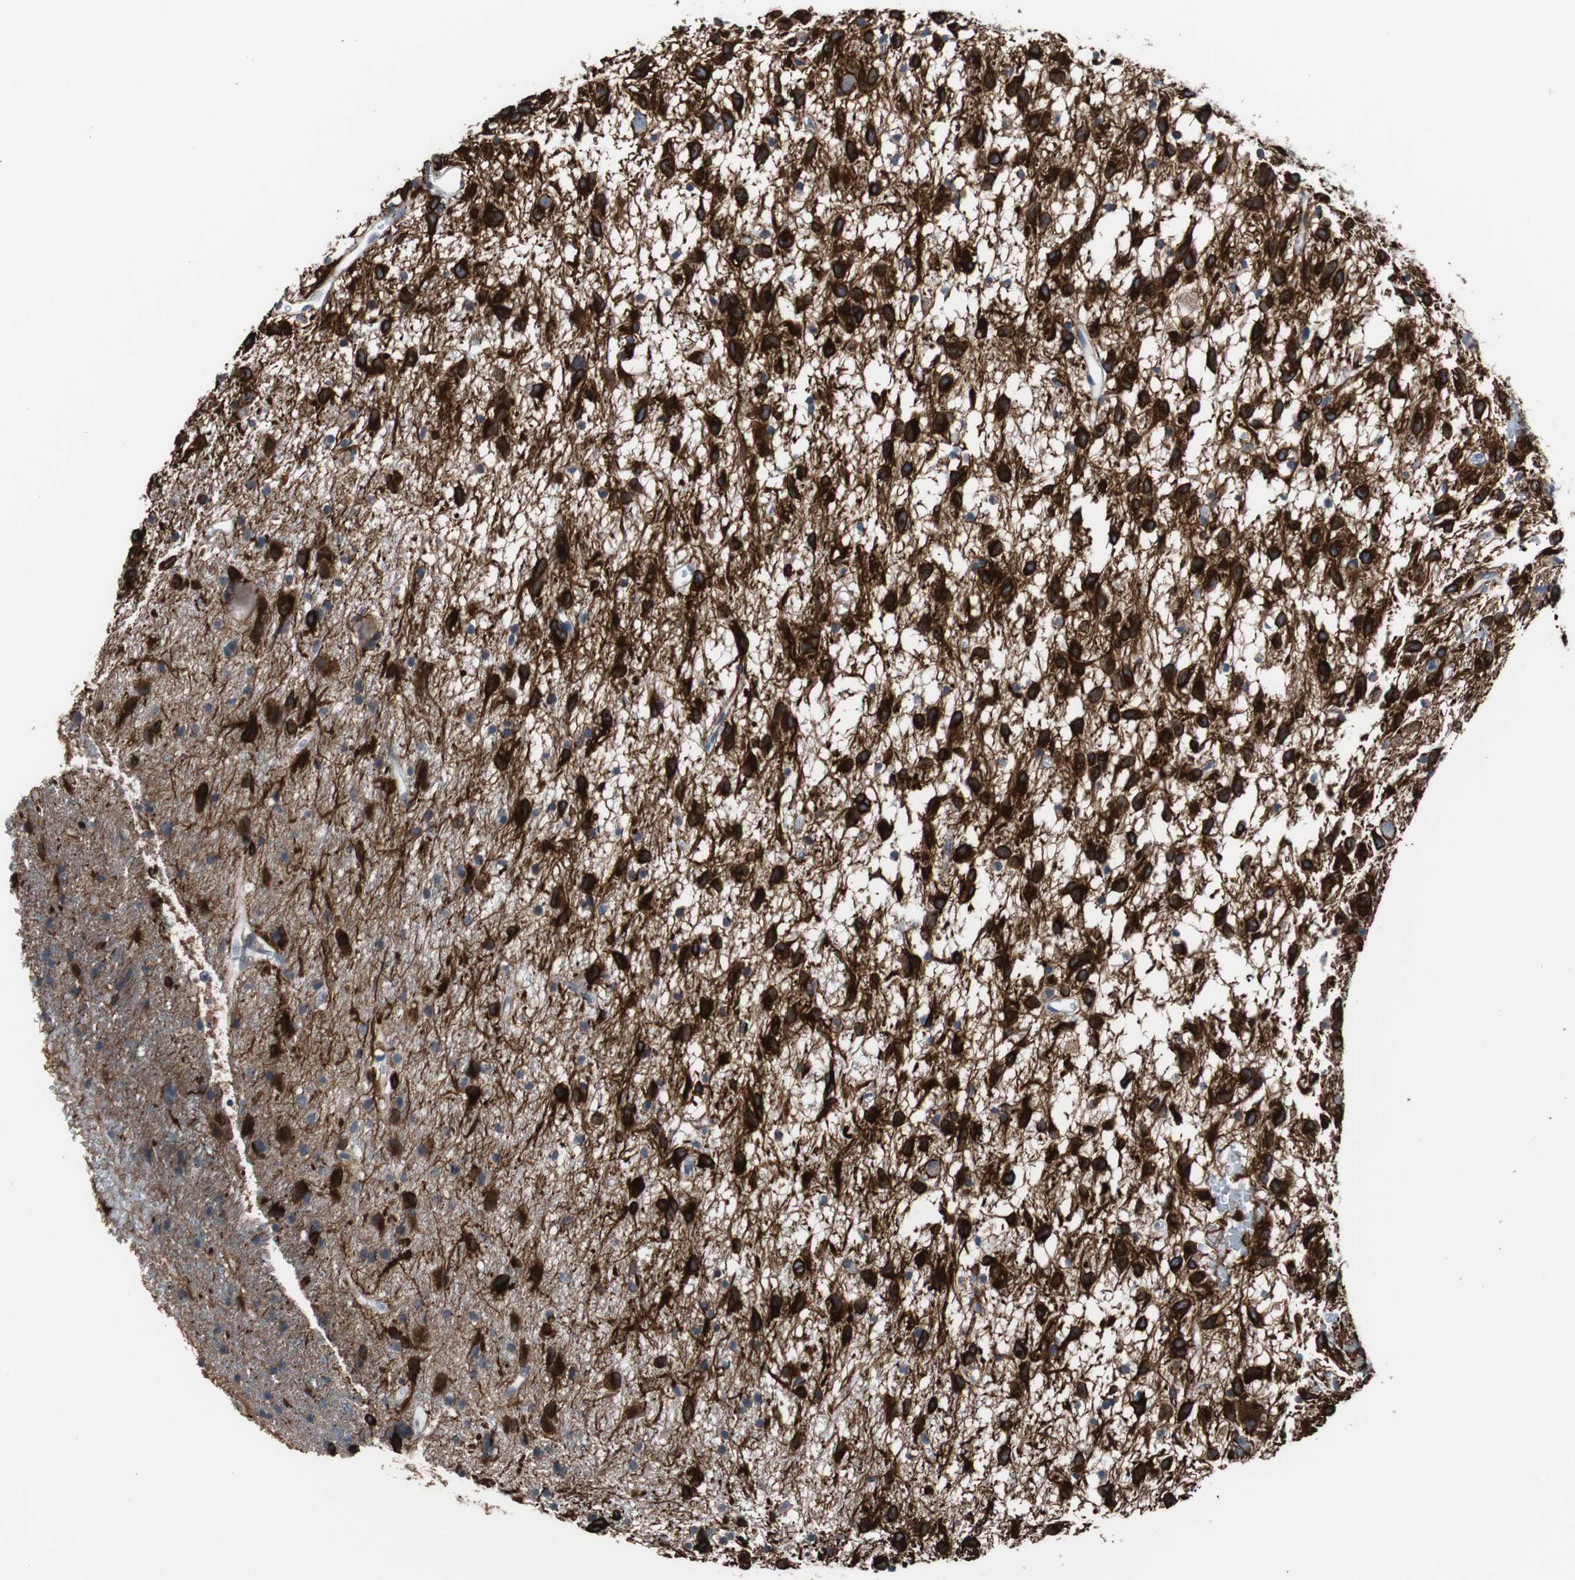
{"staining": {"intensity": "strong", "quantity": "25%-75%", "location": "cytoplasmic/membranous"}, "tissue": "glioma", "cell_type": "Tumor cells", "image_type": "cancer", "snomed": [{"axis": "morphology", "description": "Glioma, malignant, Low grade"}, {"axis": "topography", "description": "Brain"}], "caption": "A micrograph showing strong cytoplasmic/membranous staining in about 25%-75% of tumor cells in glioma, as visualized by brown immunohistochemical staining.", "gene": "PBXIP1", "patient": {"sex": "male", "age": 77}}